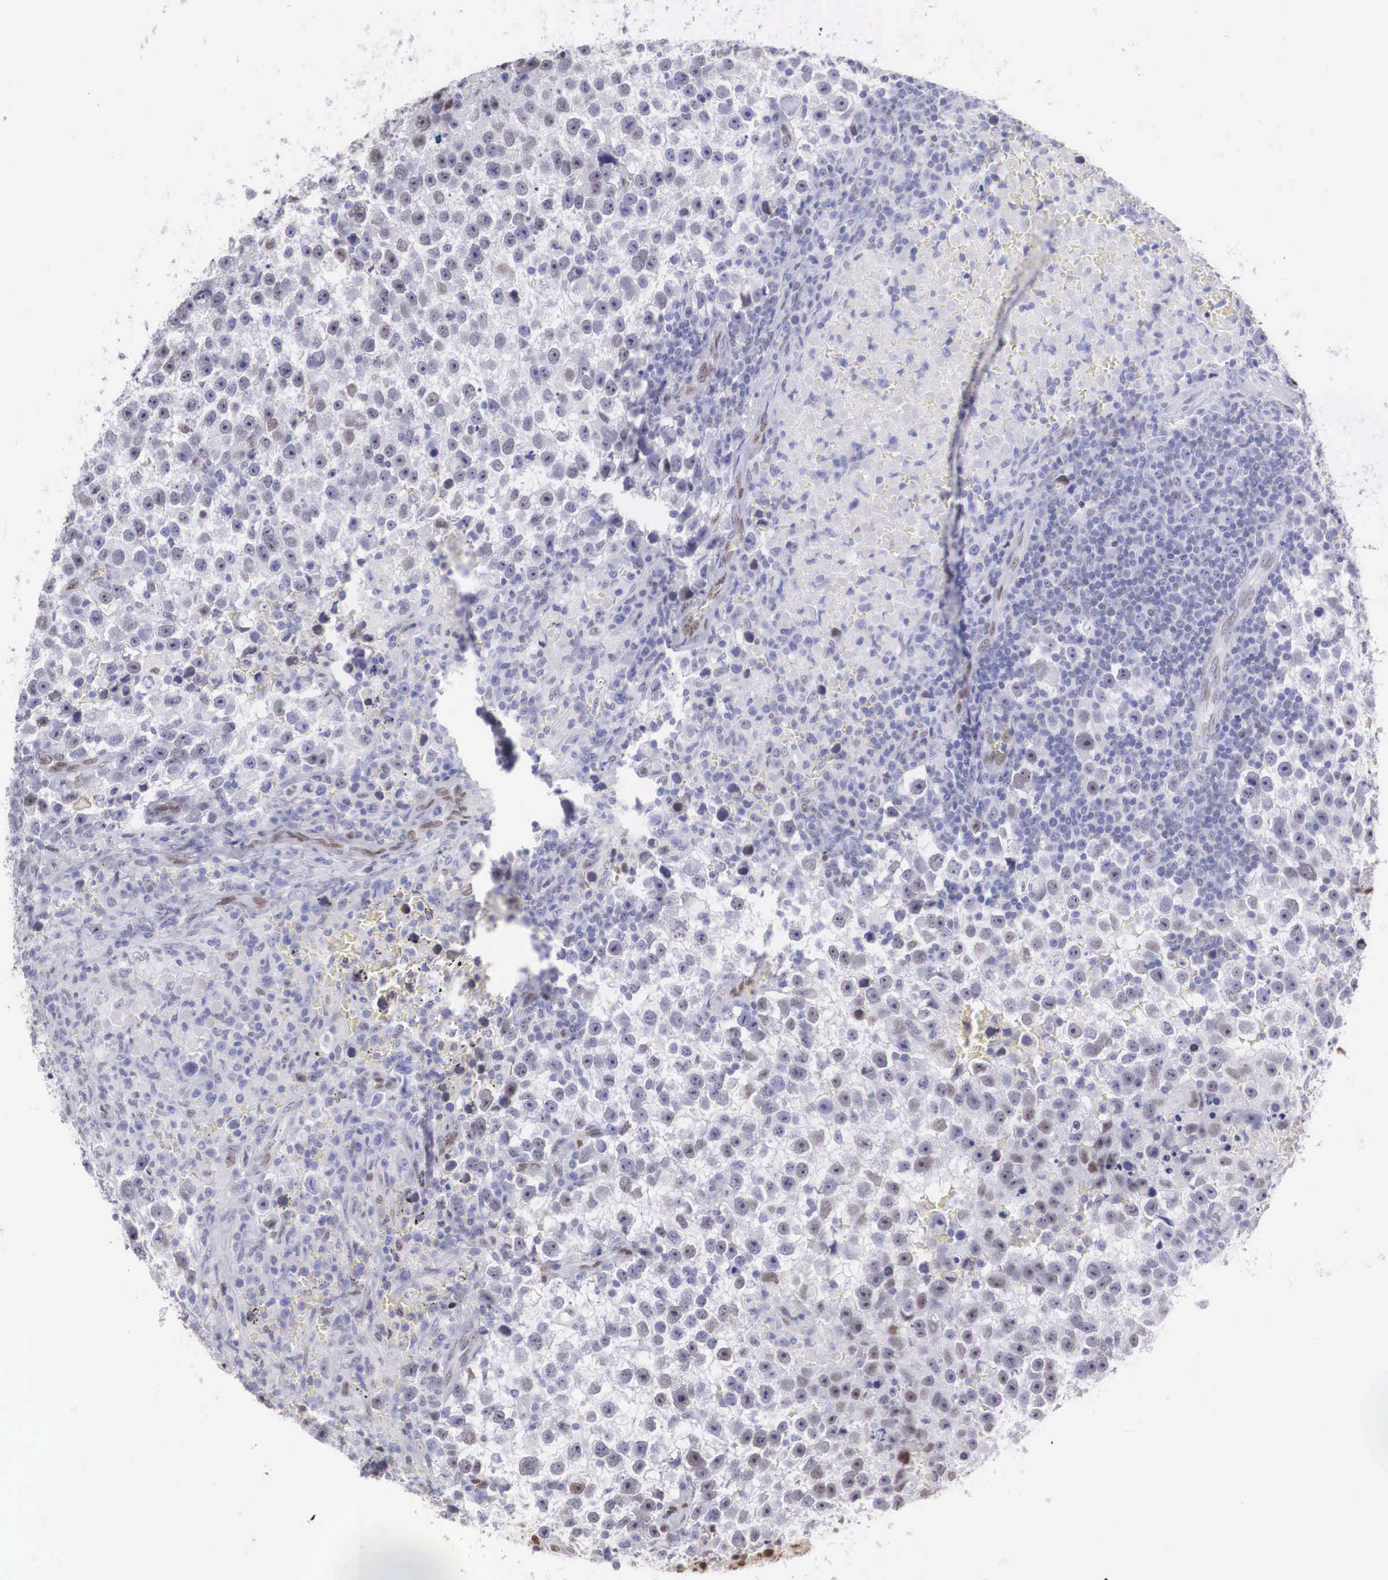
{"staining": {"intensity": "weak", "quantity": "<25%", "location": "nuclear"}, "tissue": "testis cancer", "cell_type": "Tumor cells", "image_type": "cancer", "snomed": [{"axis": "morphology", "description": "Seminoma, NOS"}, {"axis": "topography", "description": "Testis"}], "caption": "This is a image of immunohistochemistry (IHC) staining of seminoma (testis), which shows no staining in tumor cells.", "gene": "HMGN5", "patient": {"sex": "male", "age": 33}}